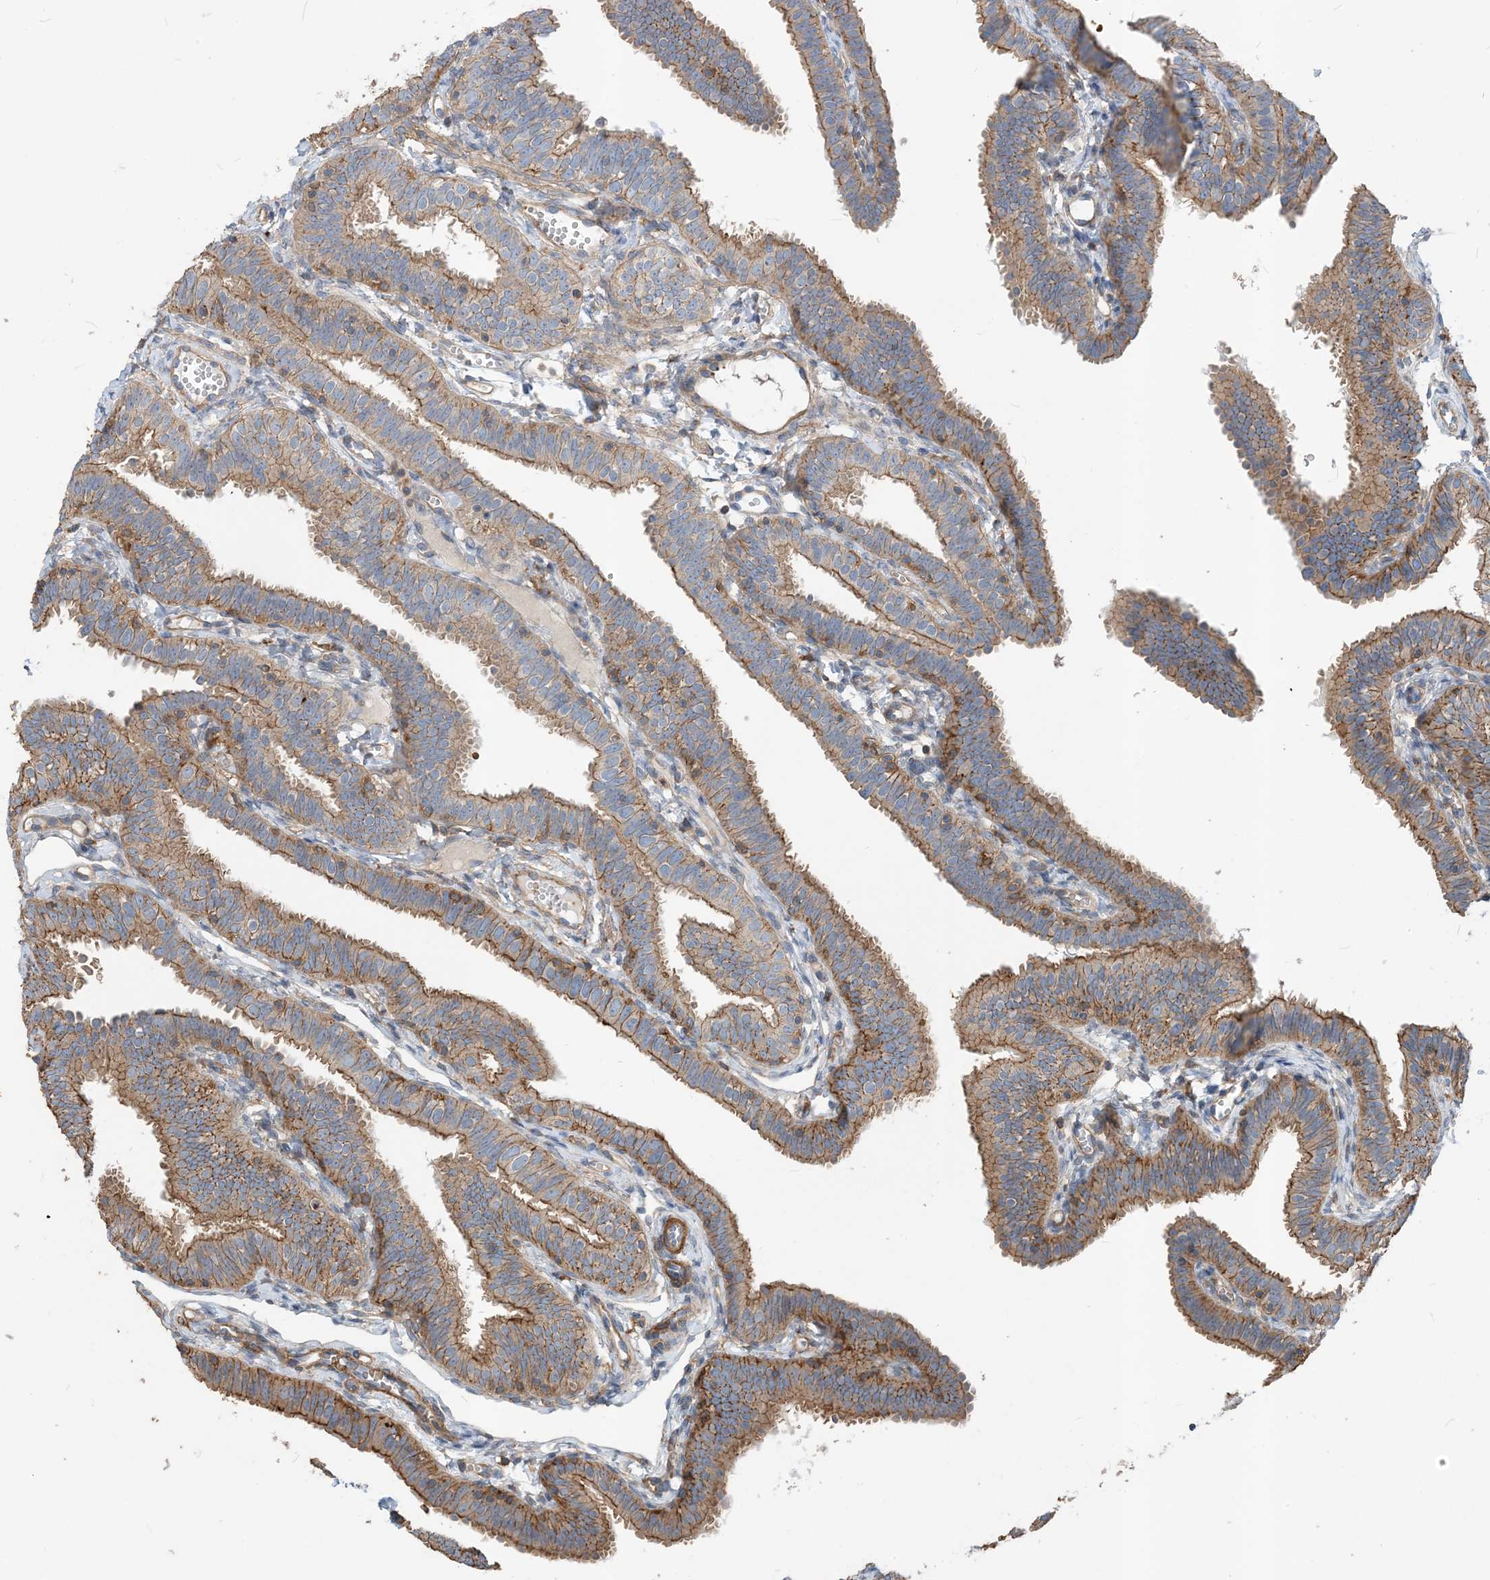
{"staining": {"intensity": "moderate", "quantity": "25%-75%", "location": "cytoplasmic/membranous"}, "tissue": "fallopian tube", "cell_type": "Glandular cells", "image_type": "normal", "snomed": [{"axis": "morphology", "description": "Normal tissue, NOS"}, {"axis": "topography", "description": "Fallopian tube"}], "caption": "Protein staining shows moderate cytoplasmic/membranous expression in approximately 25%-75% of glandular cells in benign fallopian tube.", "gene": "PARVG", "patient": {"sex": "female", "age": 35}}